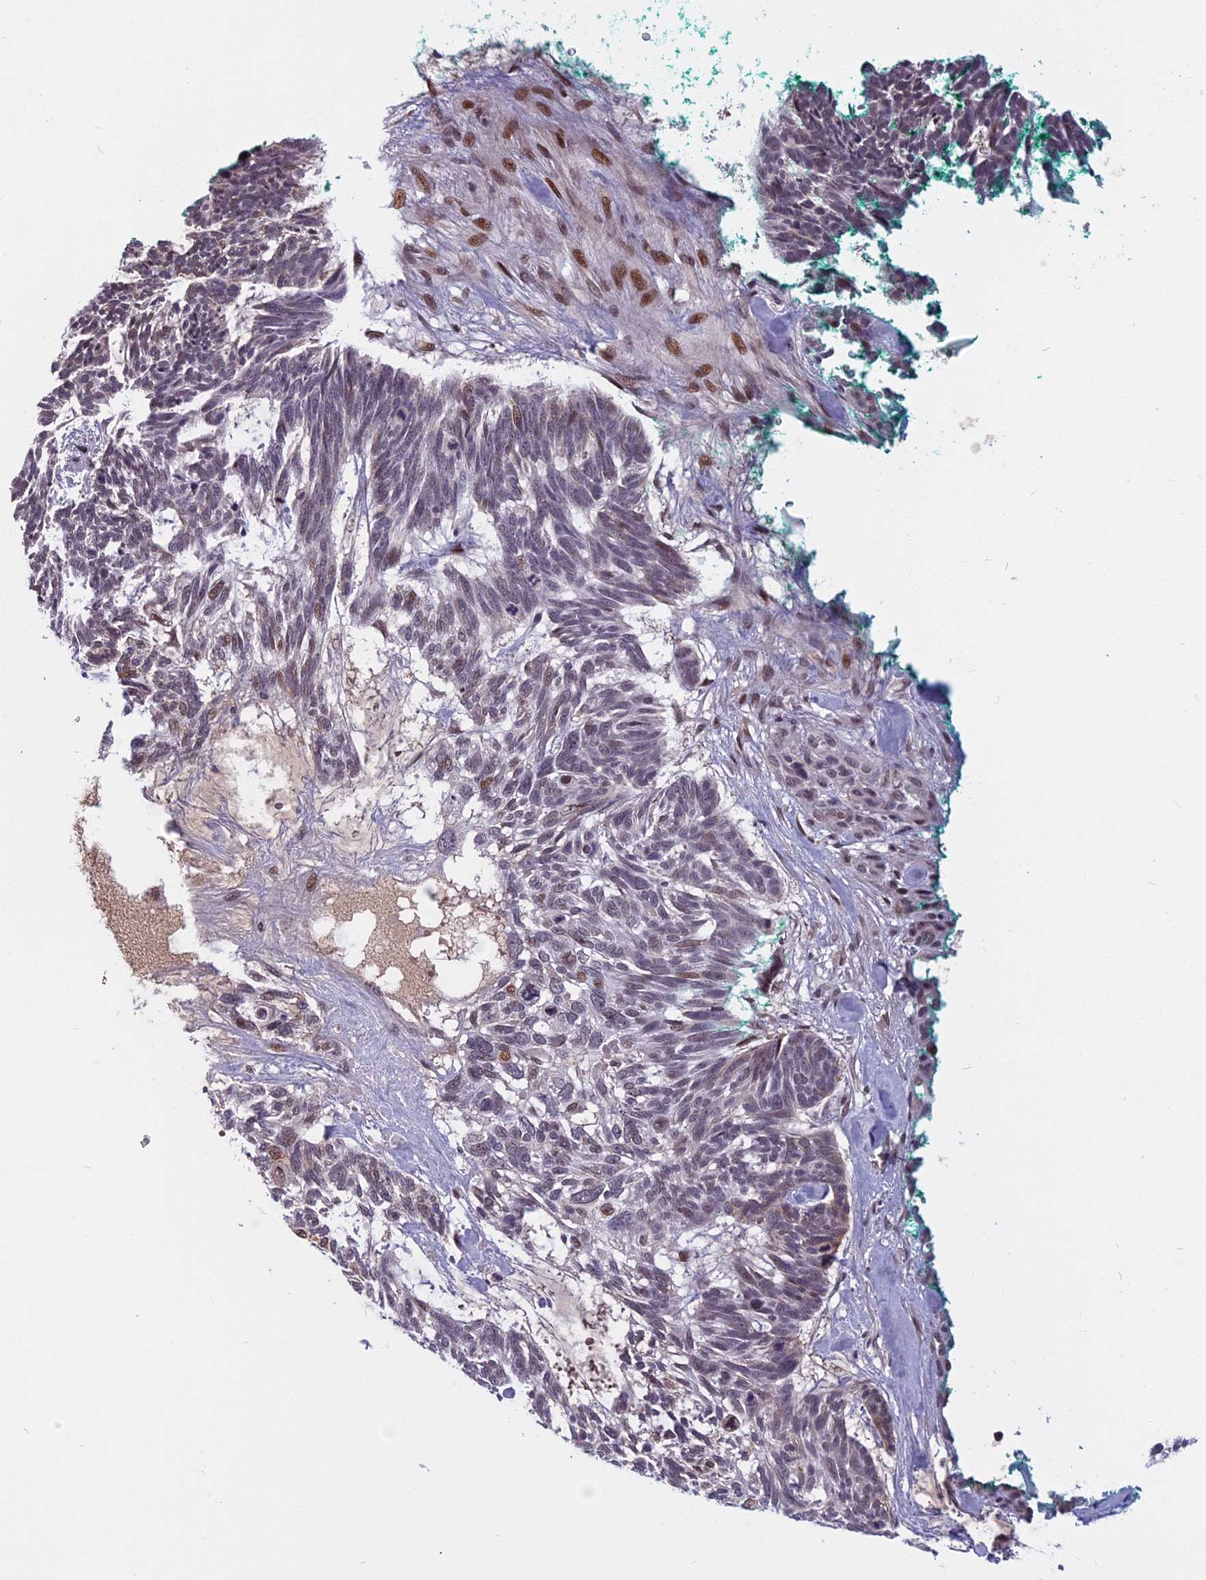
{"staining": {"intensity": "moderate", "quantity": "<25%", "location": "nuclear"}, "tissue": "skin cancer", "cell_type": "Tumor cells", "image_type": "cancer", "snomed": [{"axis": "morphology", "description": "Basal cell carcinoma"}, {"axis": "topography", "description": "Skin"}], "caption": "About <25% of tumor cells in basal cell carcinoma (skin) show moderate nuclear protein expression as visualized by brown immunohistochemical staining.", "gene": "CDC7", "patient": {"sex": "male", "age": 88}}